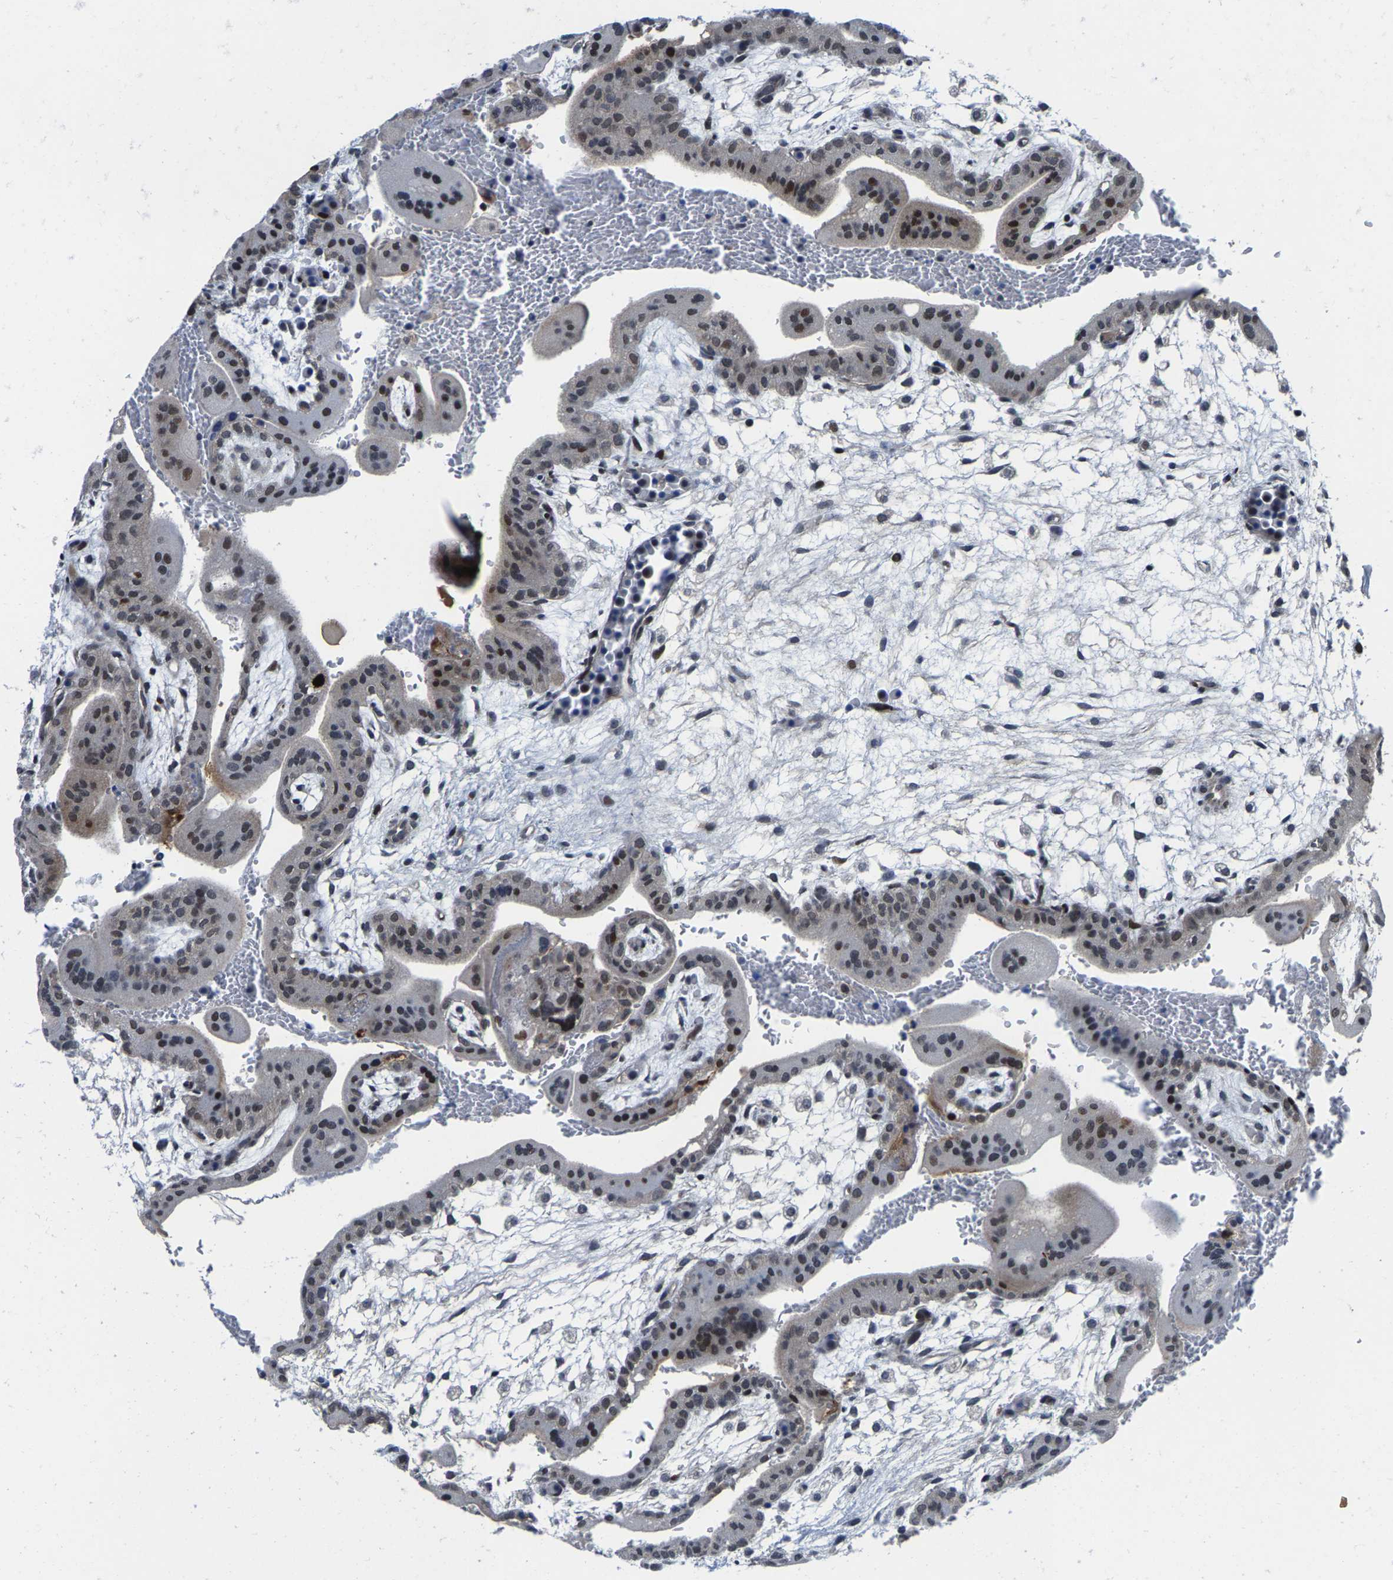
{"staining": {"intensity": "weak", "quantity": ">75%", "location": "nuclear"}, "tissue": "placenta", "cell_type": "Trophoblastic cells", "image_type": "normal", "snomed": [{"axis": "morphology", "description": "Normal tissue, NOS"}, {"axis": "topography", "description": "Placenta"}], "caption": "An immunohistochemistry image of normal tissue is shown. Protein staining in brown shows weak nuclear positivity in placenta within trophoblastic cells.", "gene": "GTPBP10", "patient": {"sex": "female", "age": 35}}